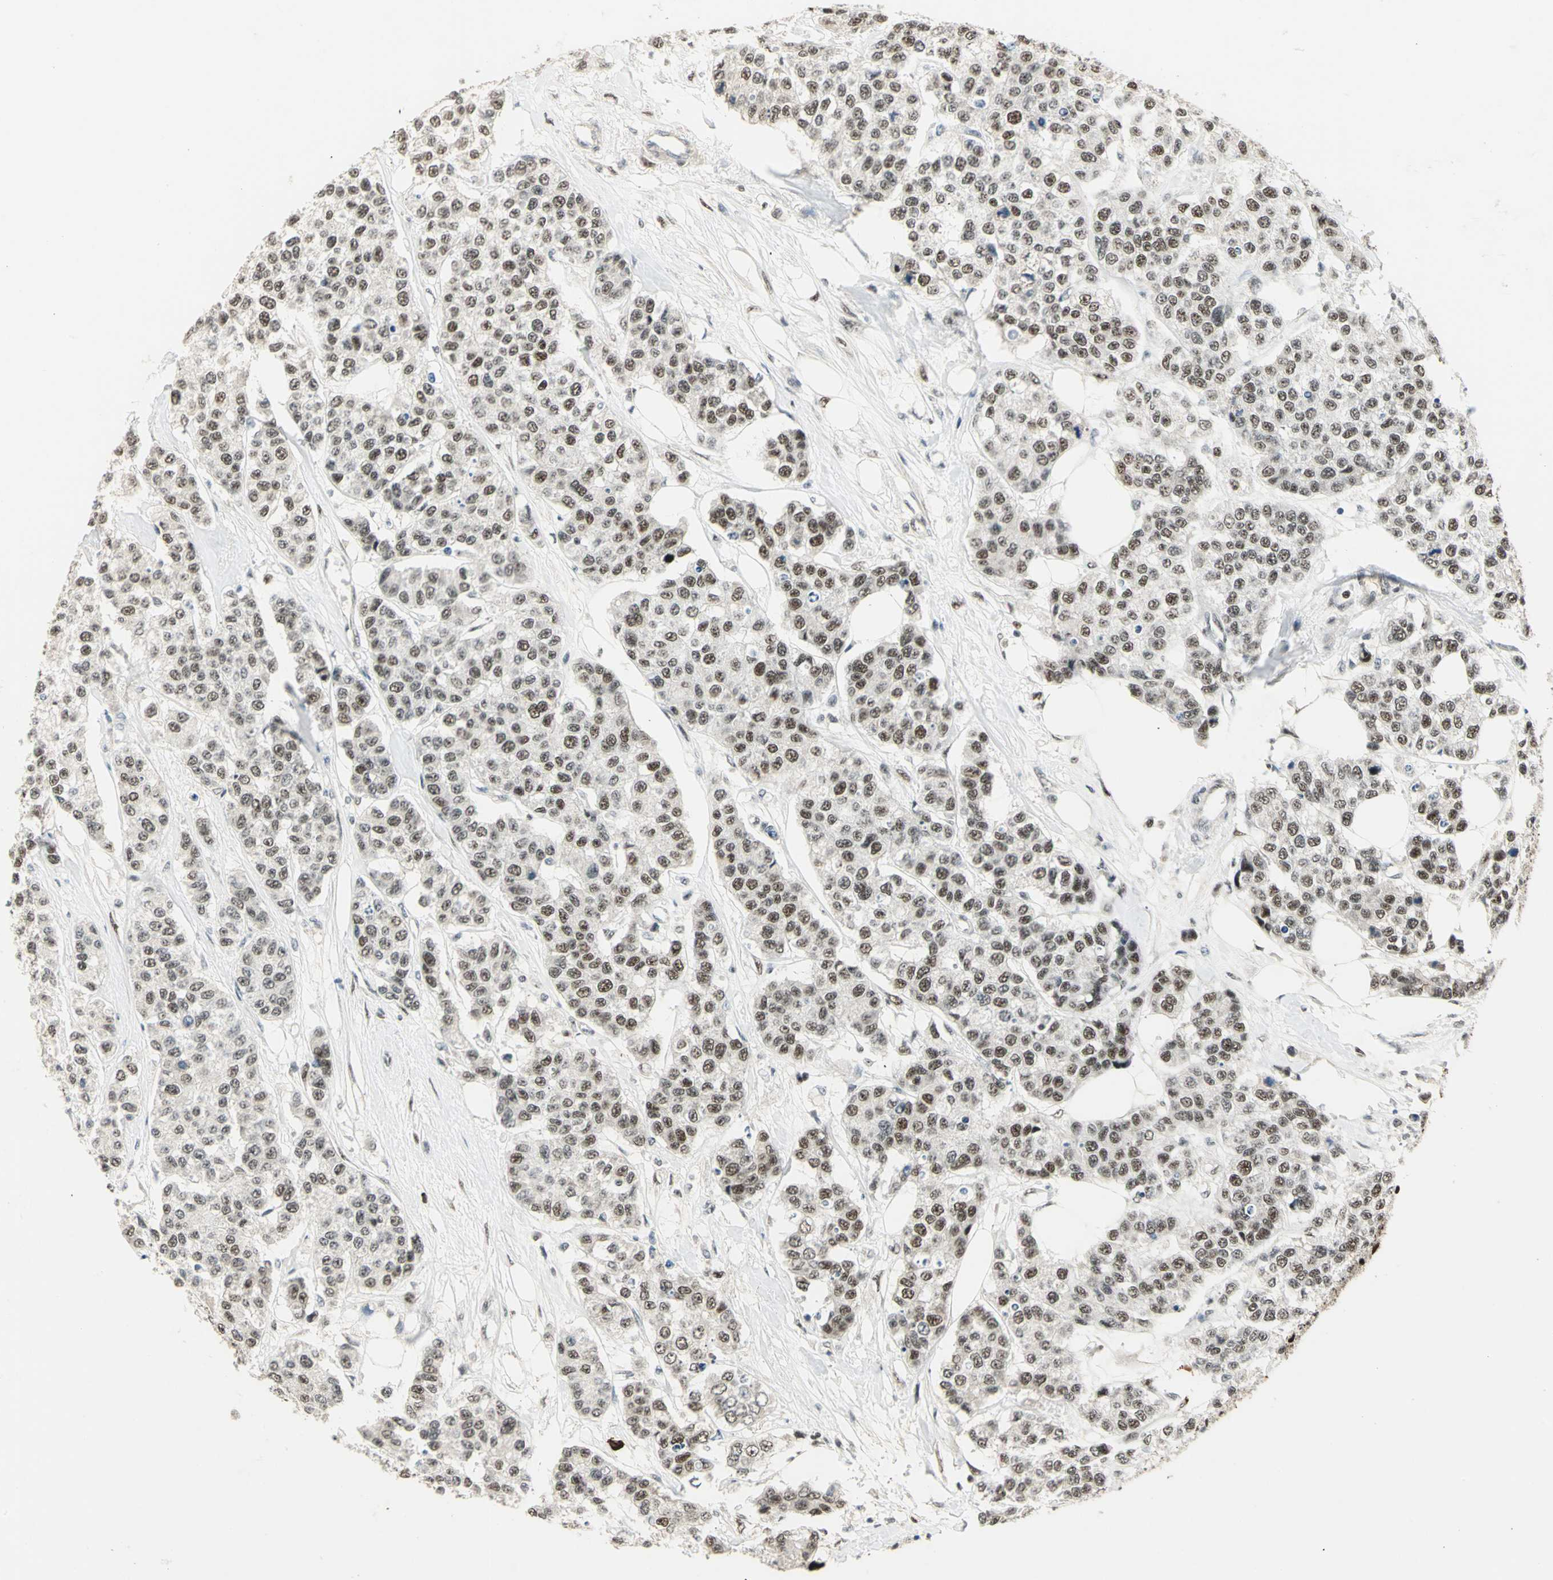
{"staining": {"intensity": "moderate", "quantity": ">75%", "location": "nuclear"}, "tissue": "breast cancer", "cell_type": "Tumor cells", "image_type": "cancer", "snomed": [{"axis": "morphology", "description": "Duct carcinoma"}, {"axis": "topography", "description": "Breast"}], "caption": "Immunohistochemical staining of human breast infiltrating ductal carcinoma reveals medium levels of moderate nuclear protein positivity in approximately >75% of tumor cells. The staining is performed using DAB (3,3'-diaminobenzidine) brown chromogen to label protein expression. The nuclei are counter-stained blue using hematoxylin.", "gene": "CCNT1", "patient": {"sex": "female", "age": 51}}